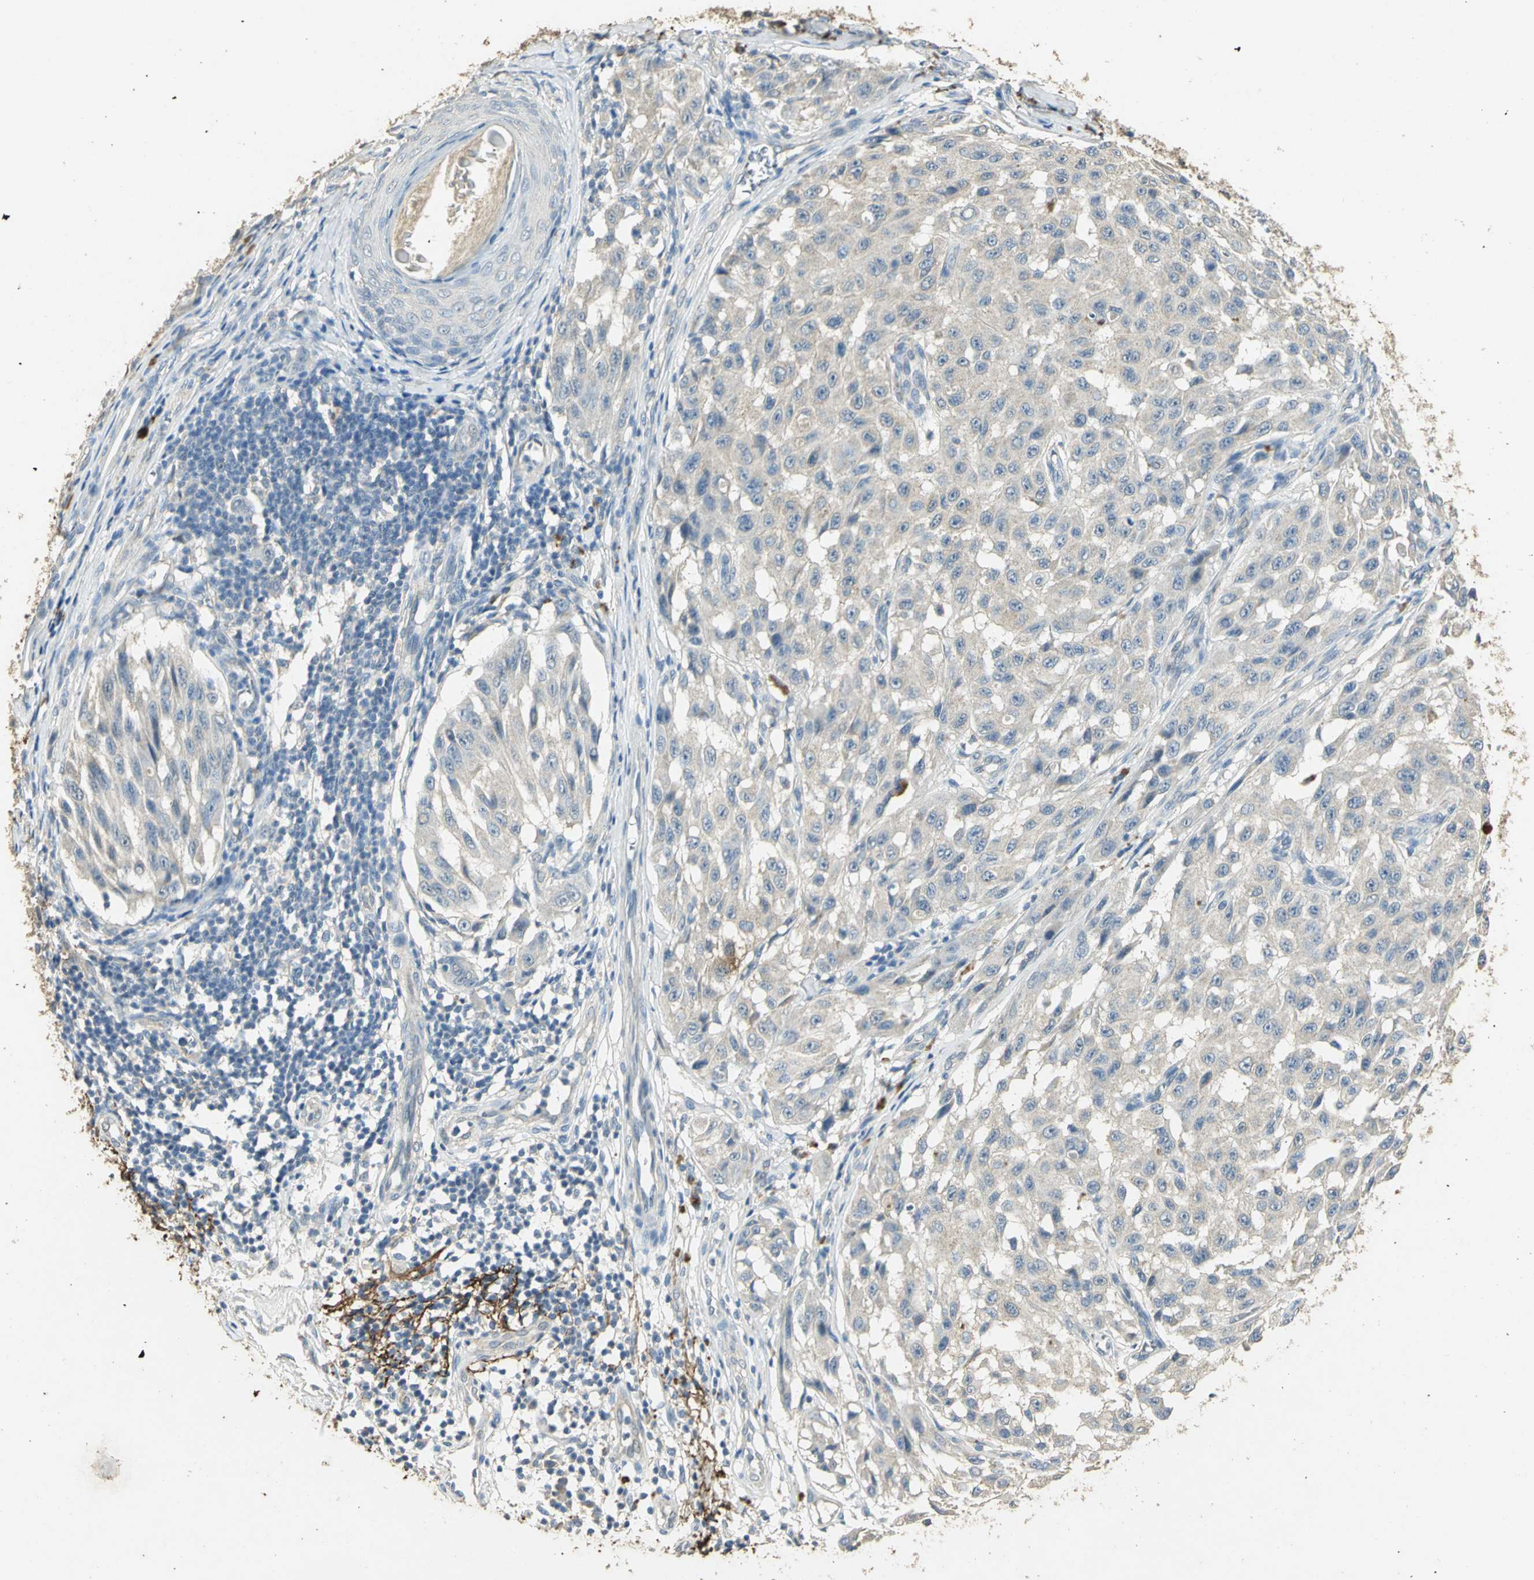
{"staining": {"intensity": "weak", "quantity": "<25%", "location": "cytoplasmic/membranous"}, "tissue": "melanoma", "cell_type": "Tumor cells", "image_type": "cancer", "snomed": [{"axis": "morphology", "description": "Malignant melanoma, NOS"}, {"axis": "topography", "description": "Skin"}], "caption": "The micrograph reveals no staining of tumor cells in melanoma.", "gene": "ASB9", "patient": {"sex": "male", "age": 30}}